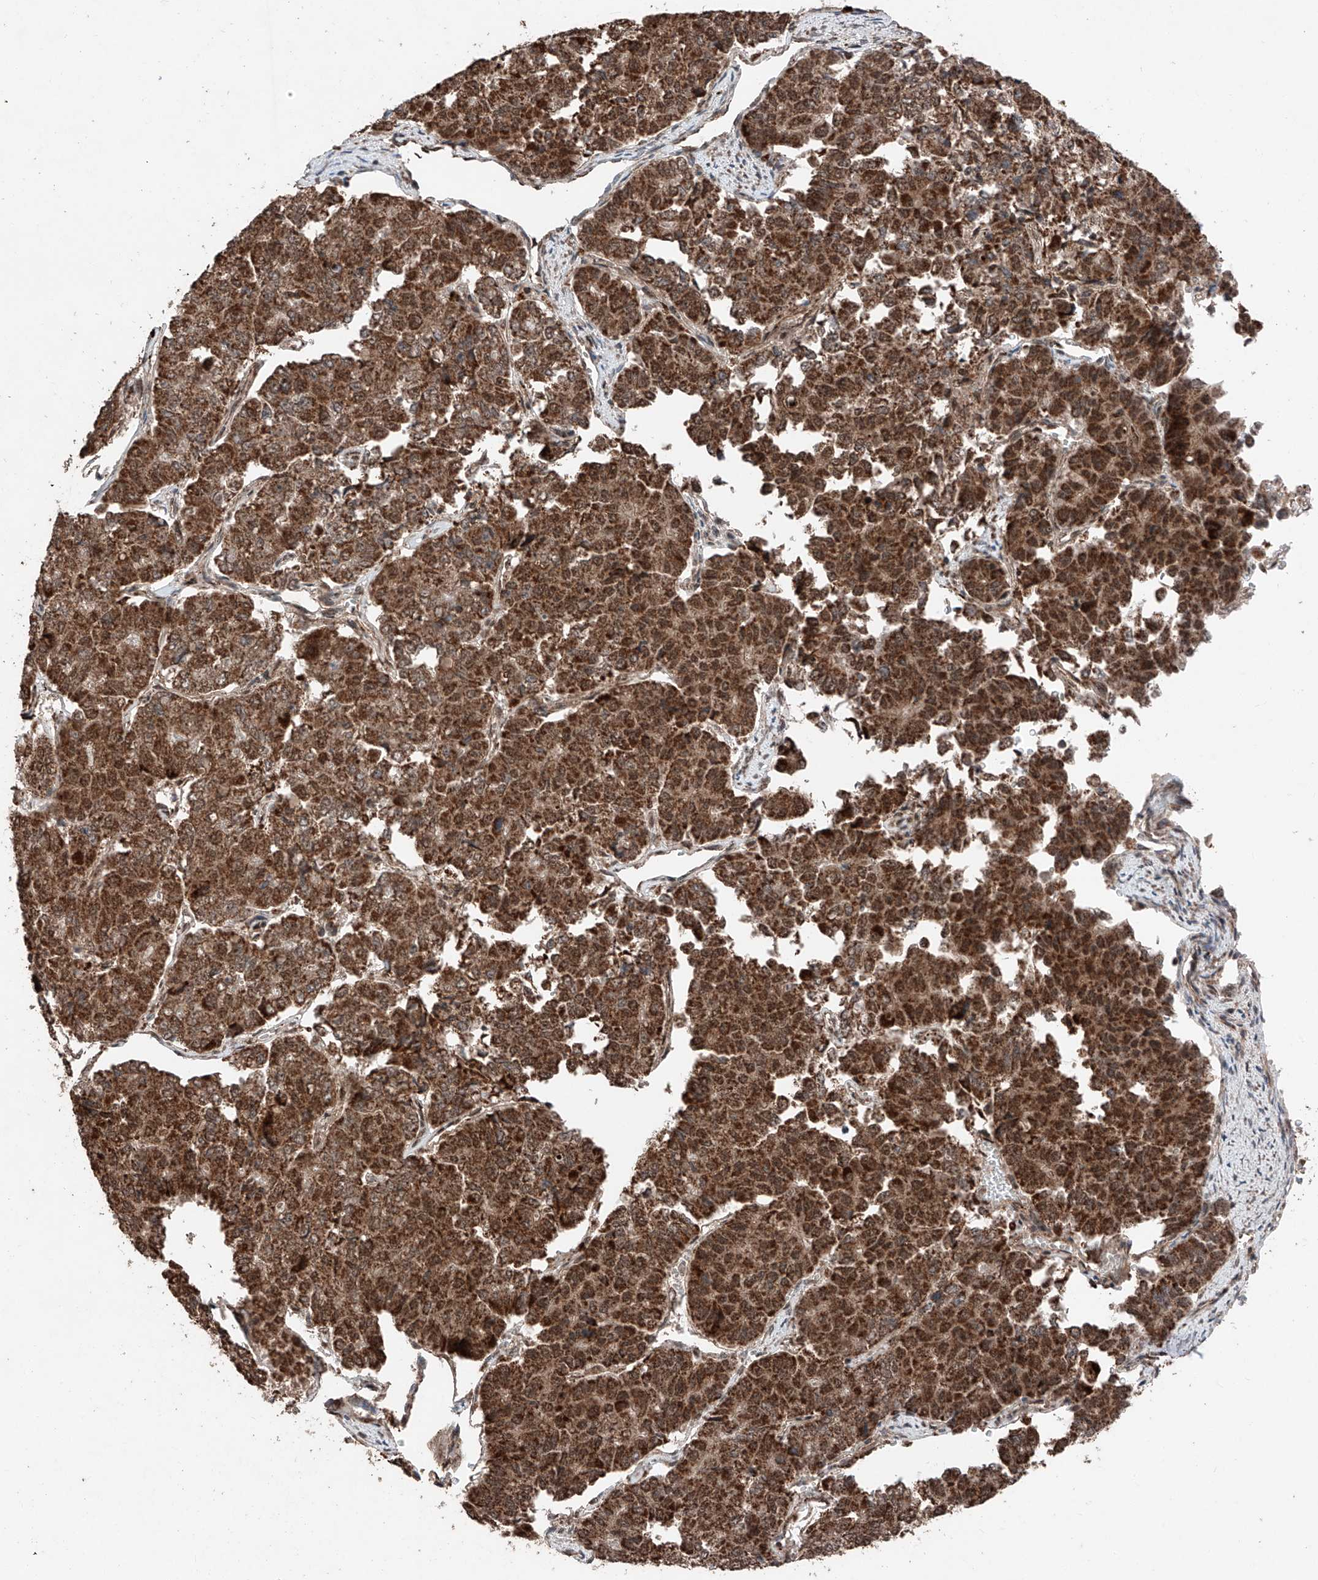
{"staining": {"intensity": "strong", "quantity": ">75%", "location": "cytoplasmic/membranous"}, "tissue": "pancreatic cancer", "cell_type": "Tumor cells", "image_type": "cancer", "snomed": [{"axis": "morphology", "description": "Adenocarcinoma, NOS"}, {"axis": "topography", "description": "Pancreas"}], "caption": "Immunohistochemistry photomicrograph of human adenocarcinoma (pancreatic) stained for a protein (brown), which demonstrates high levels of strong cytoplasmic/membranous staining in about >75% of tumor cells.", "gene": "ZSCAN29", "patient": {"sex": "male", "age": 50}}